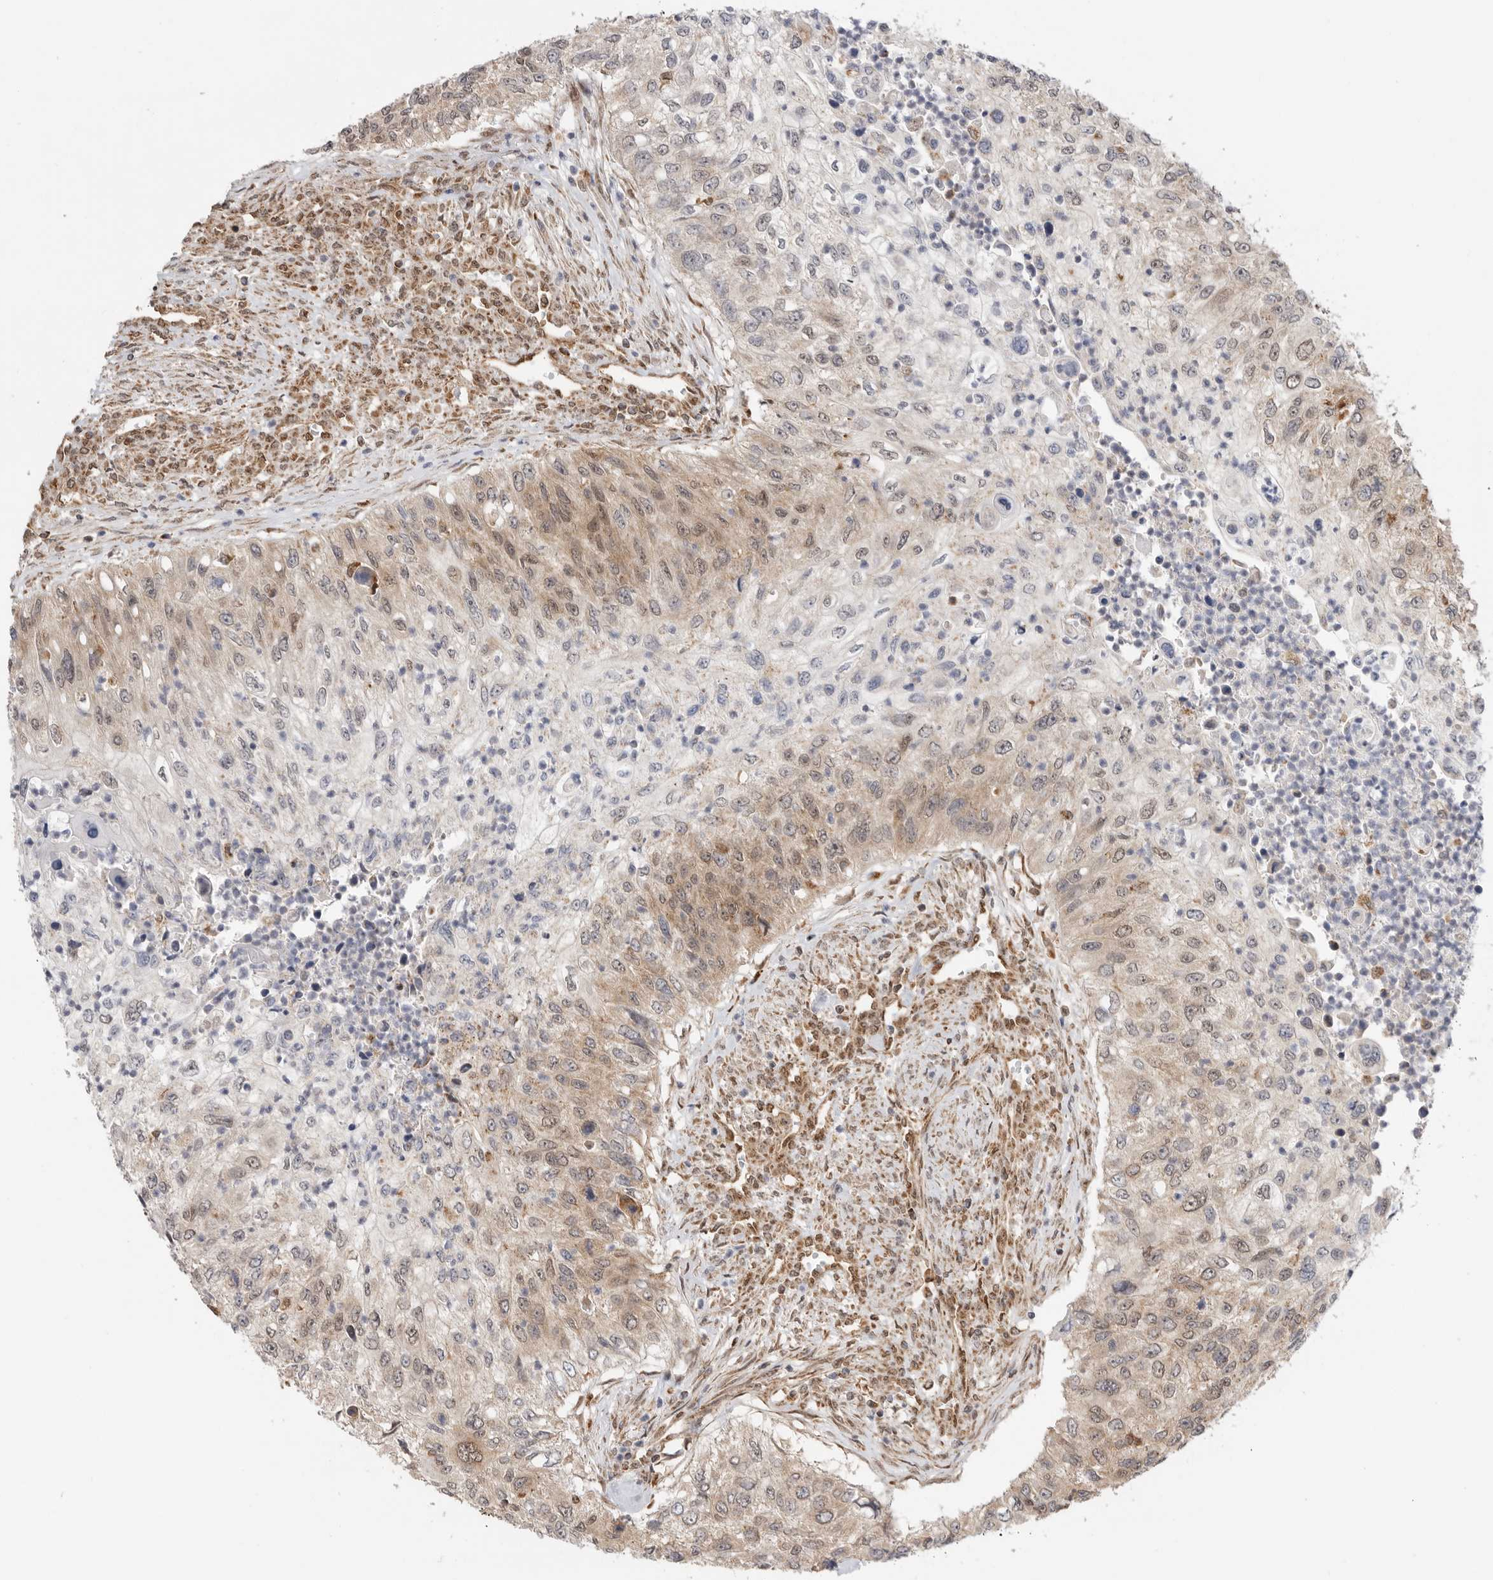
{"staining": {"intensity": "weak", "quantity": "25%-75%", "location": "cytoplasmic/membranous"}, "tissue": "urothelial cancer", "cell_type": "Tumor cells", "image_type": "cancer", "snomed": [{"axis": "morphology", "description": "Urothelial carcinoma, High grade"}, {"axis": "topography", "description": "Urinary bladder"}], "caption": "Immunohistochemical staining of high-grade urothelial carcinoma displays low levels of weak cytoplasmic/membranous protein staining in about 25%-75% of tumor cells.", "gene": "DCAF8", "patient": {"sex": "female", "age": 60}}